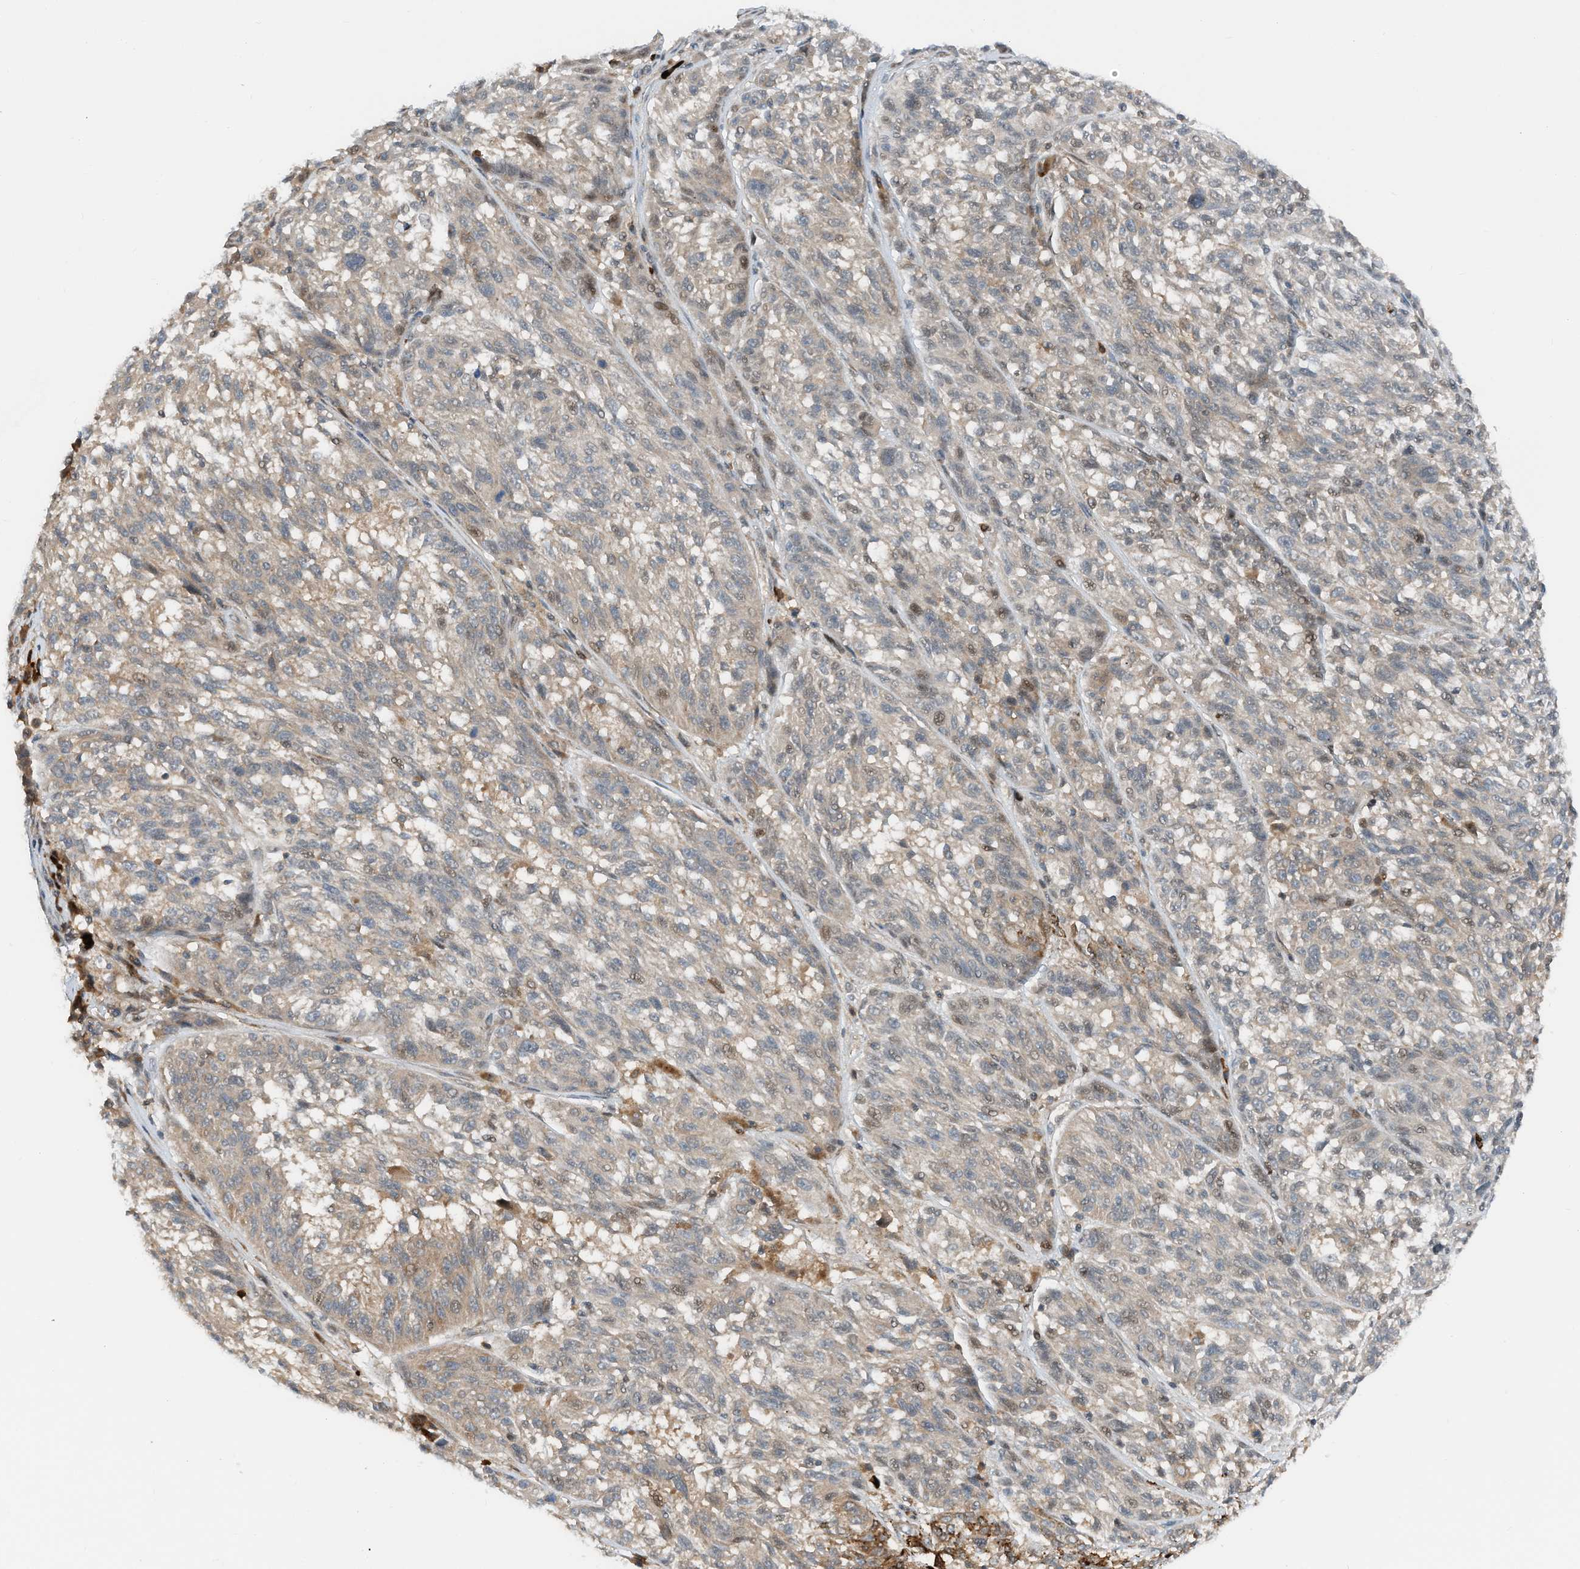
{"staining": {"intensity": "weak", "quantity": "<25%", "location": "nuclear"}, "tissue": "melanoma", "cell_type": "Tumor cells", "image_type": "cancer", "snomed": [{"axis": "morphology", "description": "Malignant melanoma, NOS"}, {"axis": "topography", "description": "Skin"}], "caption": "Tumor cells show no significant expression in malignant melanoma. The staining was performed using DAB (3,3'-diaminobenzidine) to visualize the protein expression in brown, while the nuclei were stained in blue with hematoxylin (Magnification: 20x).", "gene": "RMND1", "patient": {"sex": "male", "age": 53}}